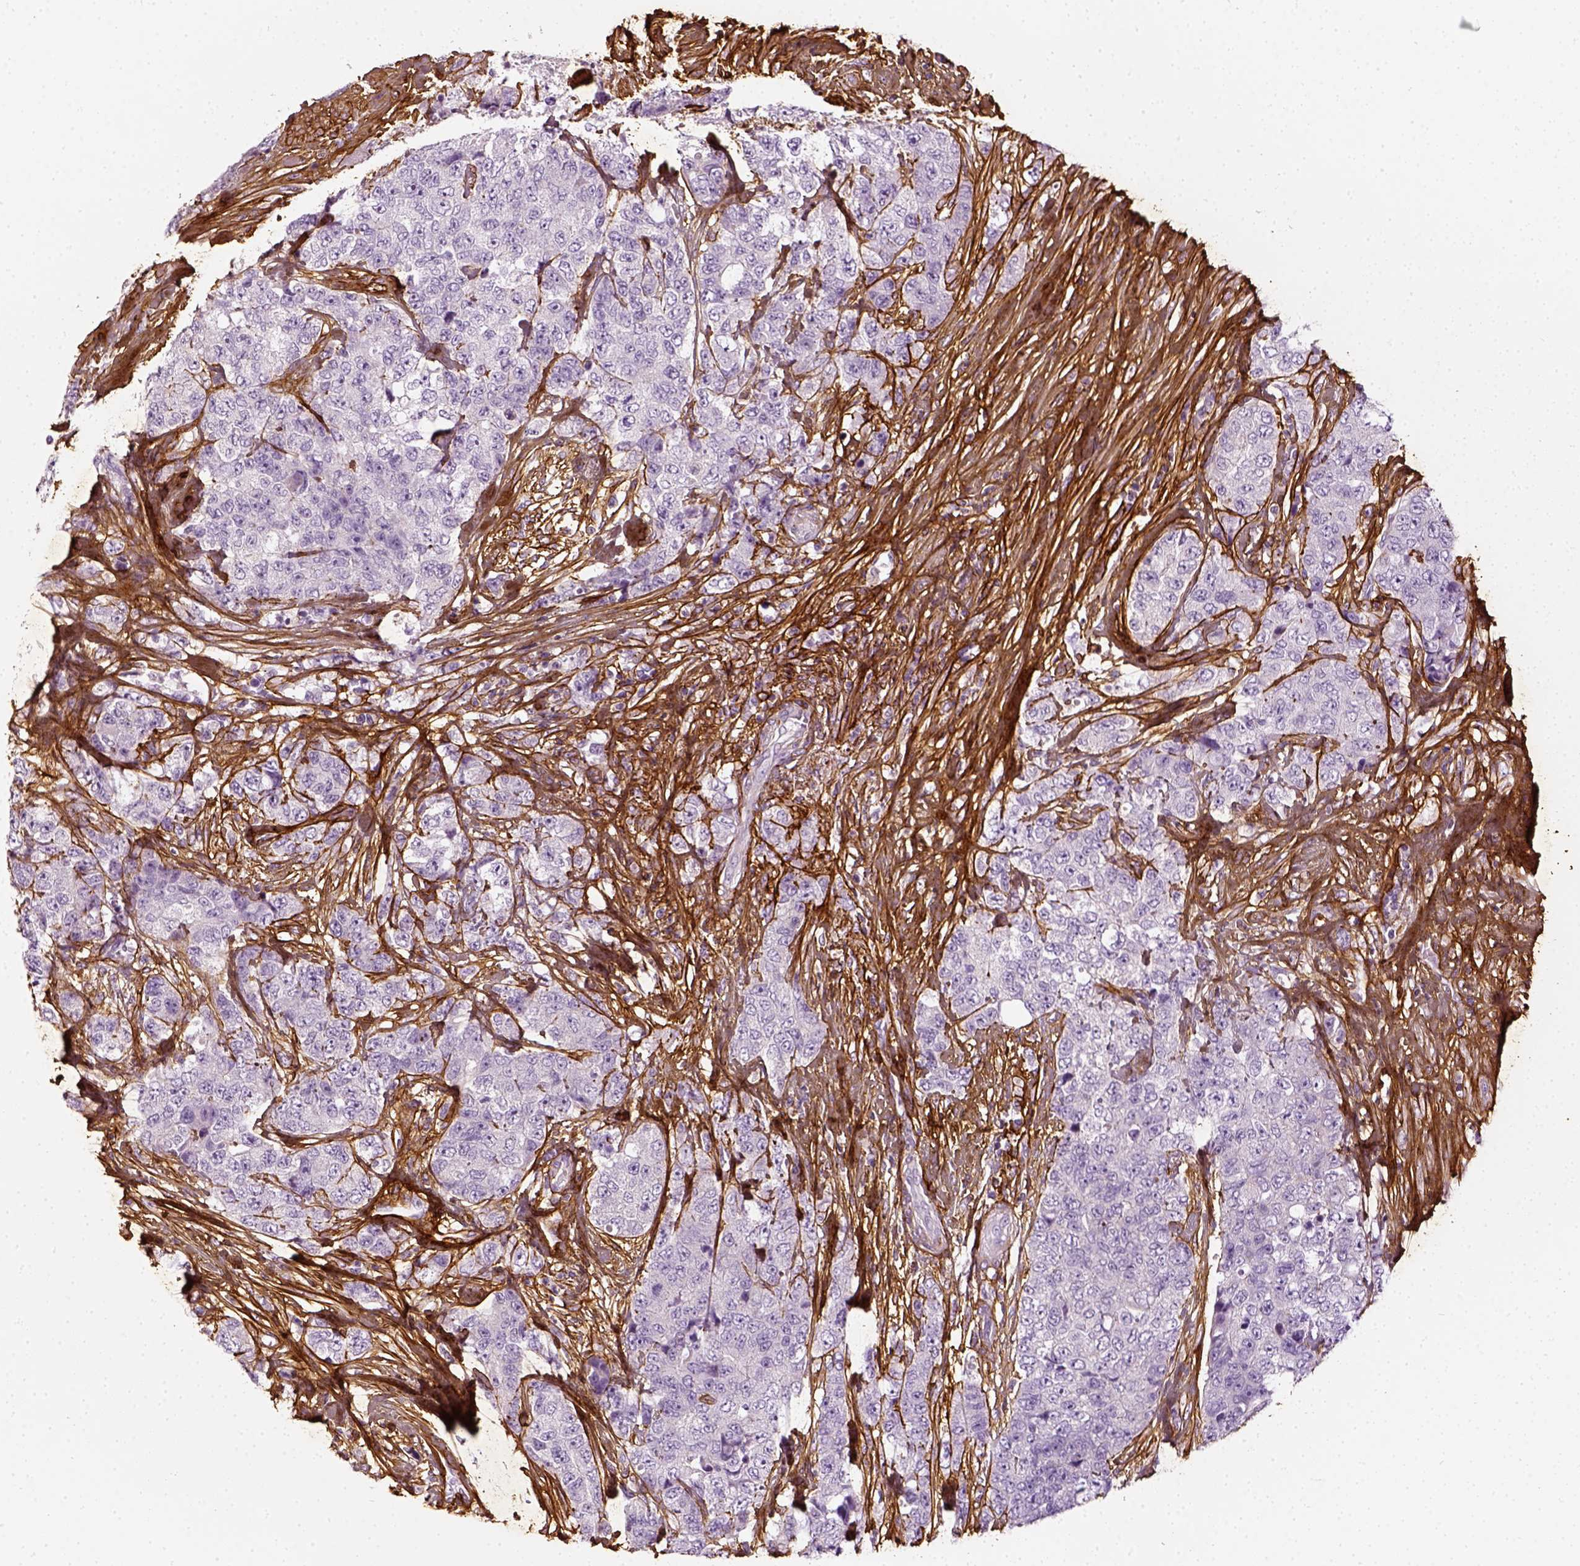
{"staining": {"intensity": "negative", "quantity": "none", "location": "none"}, "tissue": "urothelial cancer", "cell_type": "Tumor cells", "image_type": "cancer", "snomed": [{"axis": "morphology", "description": "Urothelial carcinoma, High grade"}, {"axis": "topography", "description": "Urinary bladder"}], "caption": "Immunohistochemistry photomicrograph of human urothelial cancer stained for a protein (brown), which reveals no positivity in tumor cells.", "gene": "COL6A2", "patient": {"sex": "female", "age": 78}}